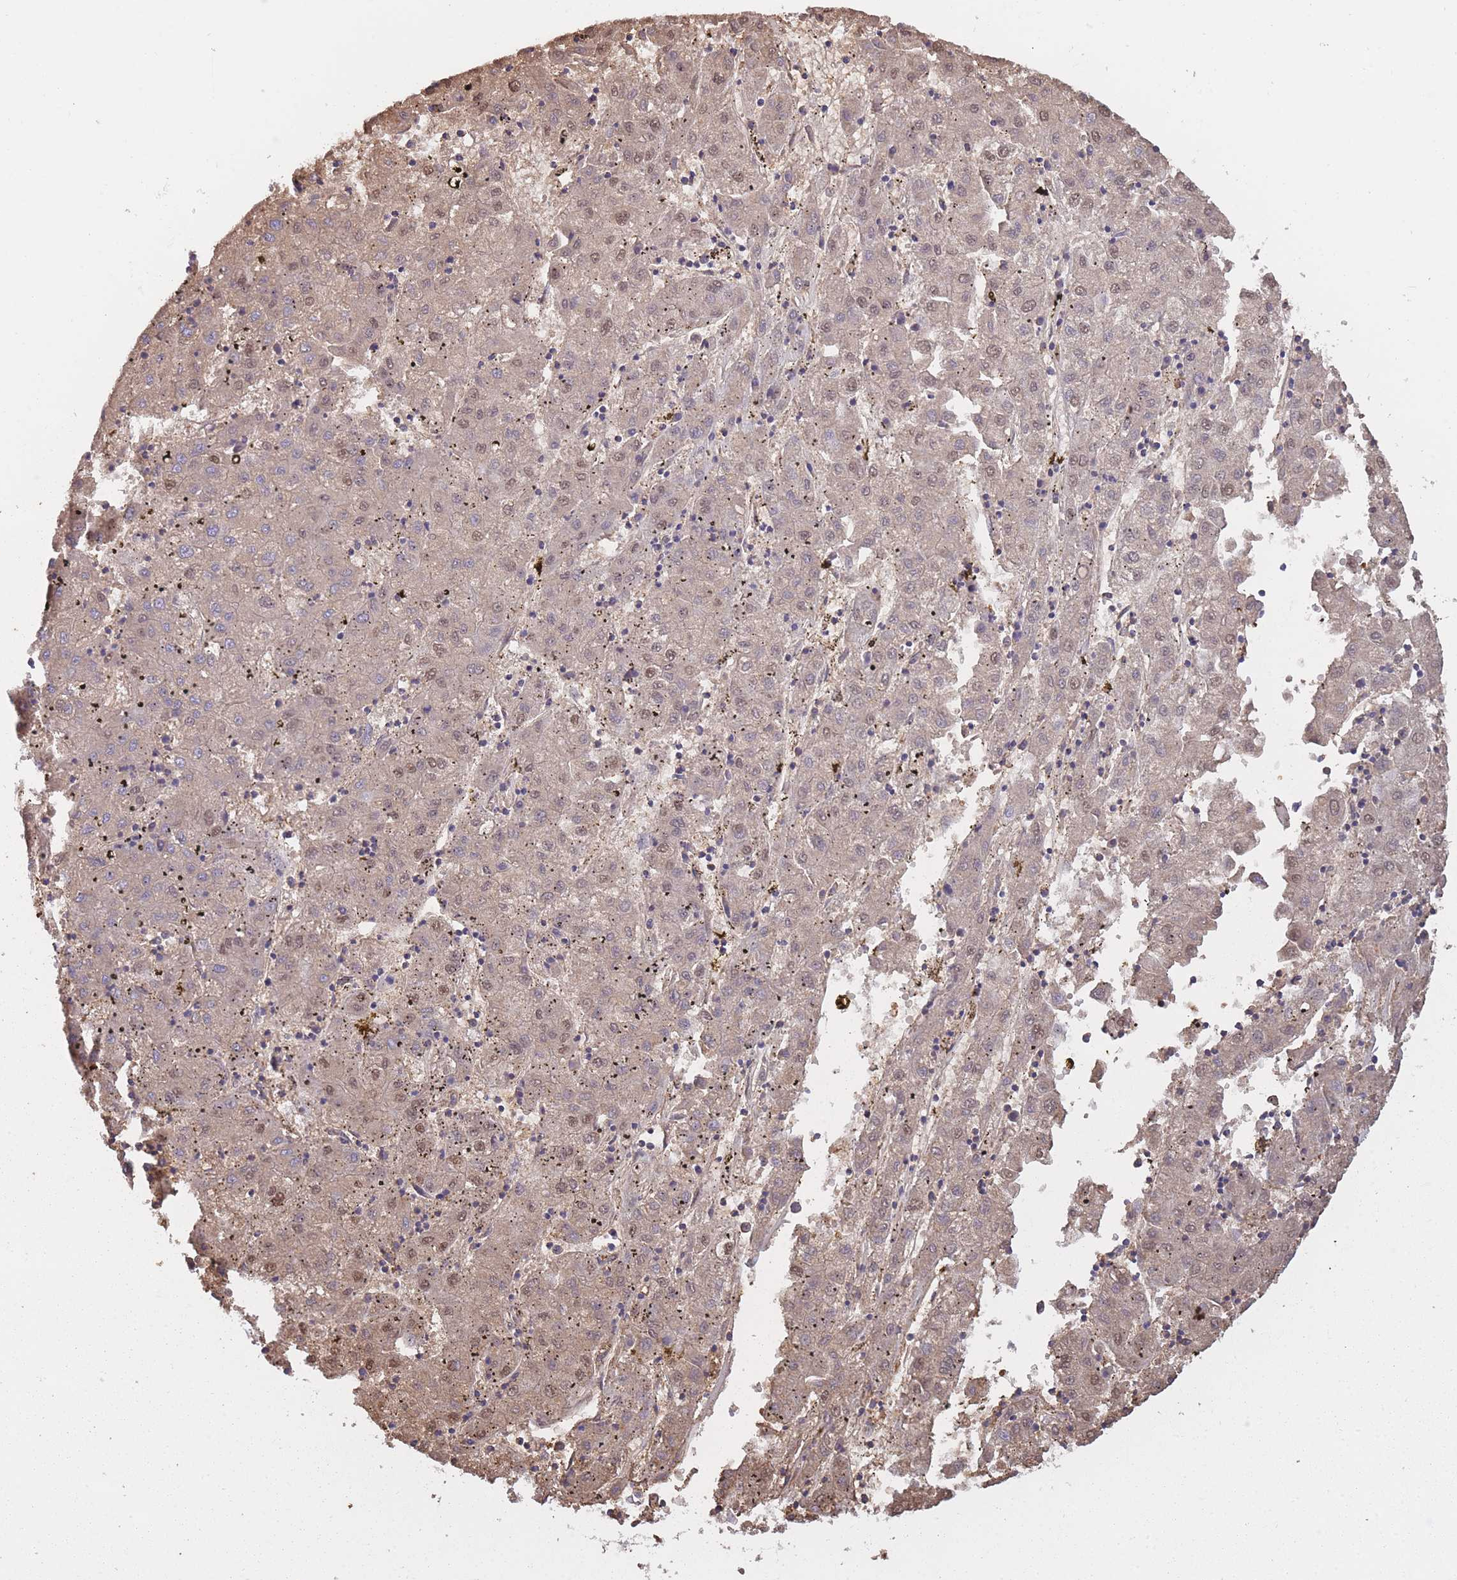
{"staining": {"intensity": "moderate", "quantity": "<25%", "location": "cytoplasmic/membranous"}, "tissue": "liver cancer", "cell_type": "Tumor cells", "image_type": "cancer", "snomed": [{"axis": "morphology", "description": "Carcinoma, Hepatocellular, NOS"}, {"axis": "topography", "description": "Liver"}], "caption": "Tumor cells display low levels of moderate cytoplasmic/membranous positivity in about <25% of cells in human hepatocellular carcinoma (liver).", "gene": "KAT2A", "patient": {"sex": "male", "age": 72}}